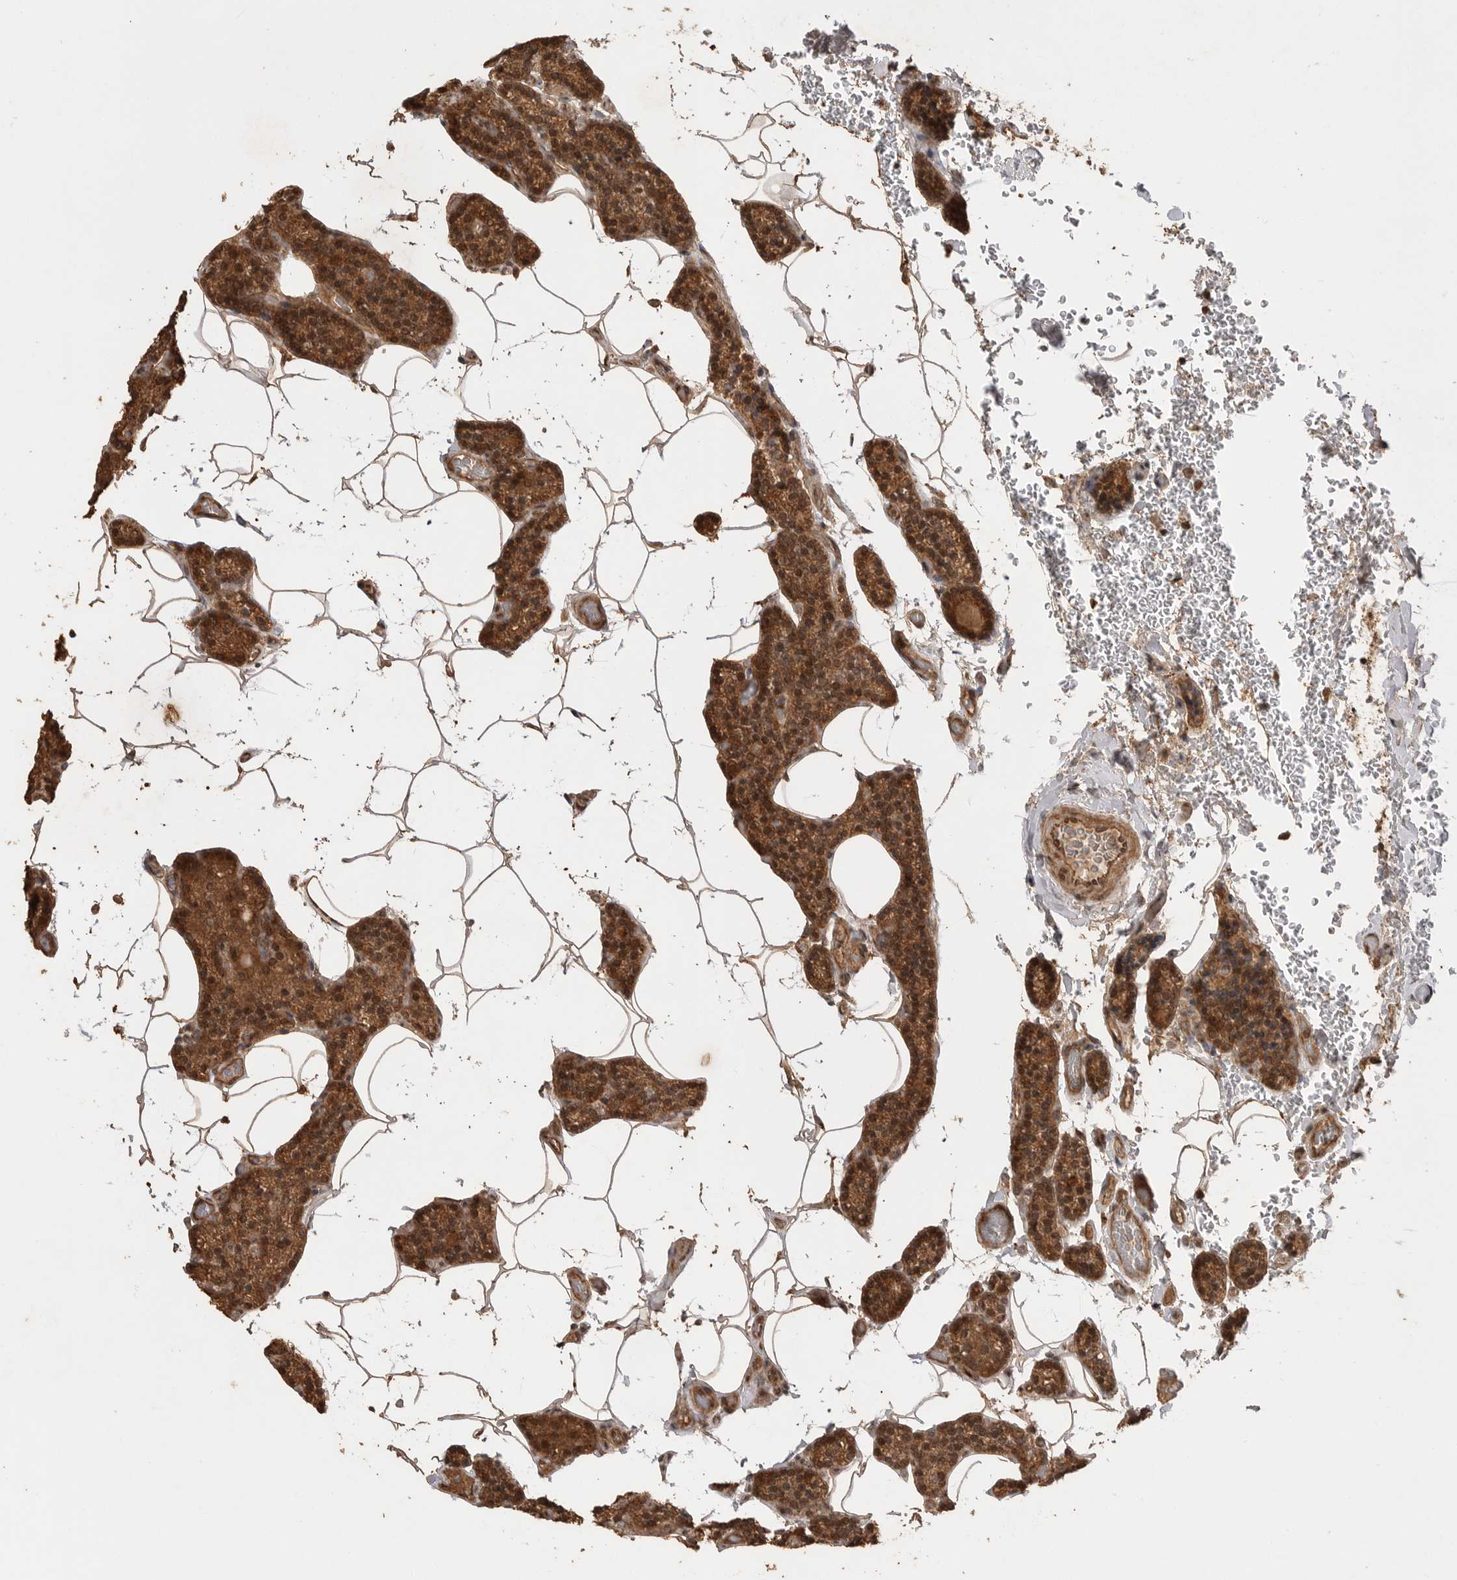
{"staining": {"intensity": "strong", "quantity": ">75%", "location": "cytoplasmic/membranous"}, "tissue": "parathyroid gland", "cell_type": "Glandular cells", "image_type": "normal", "snomed": [{"axis": "morphology", "description": "Normal tissue, NOS"}, {"axis": "topography", "description": "Parathyroid gland"}], "caption": "Protein expression analysis of benign parathyroid gland shows strong cytoplasmic/membranous staining in about >75% of glandular cells. (DAB (3,3'-diaminobenzidine) IHC, brown staining for protein, blue staining for nuclei).", "gene": "BOC", "patient": {"sex": "male", "age": 52}}